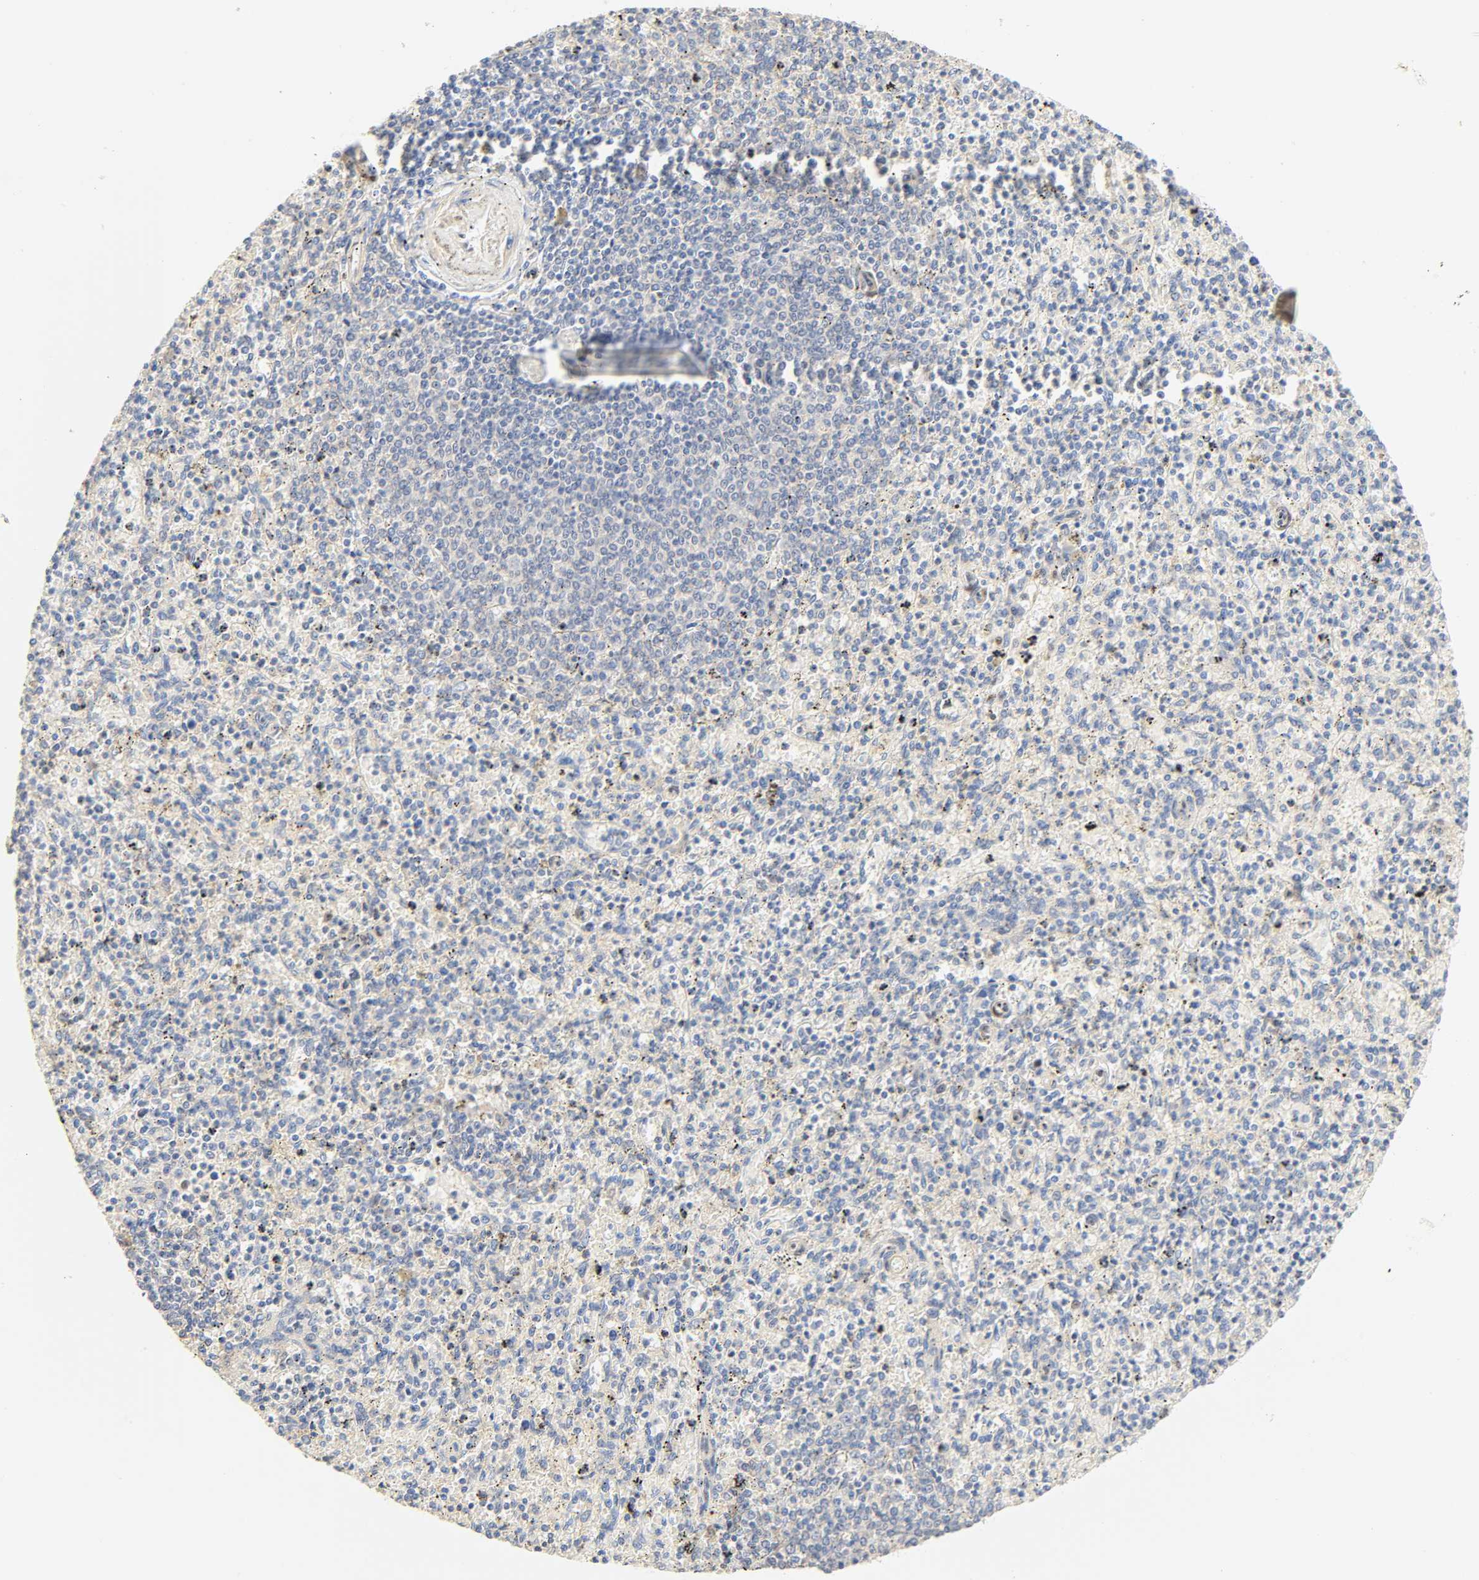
{"staining": {"intensity": "negative", "quantity": "none", "location": "none"}, "tissue": "spleen", "cell_type": "Cells in red pulp", "image_type": "normal", "snomed": [{"axis": "morphology", "description": "Normal tissue, NOS"}, {"axis": "topography", "description": "Spleen"}], "caption": "IHC of normal spleen displays no staining in cells in red pulp. Brightfield microscopy of IHC stained with DAB (brown) and hematoxylin (blue), captured at high magnification.", "gene": "BORCS8", "patient": {"sex": "male", "age": 72}}